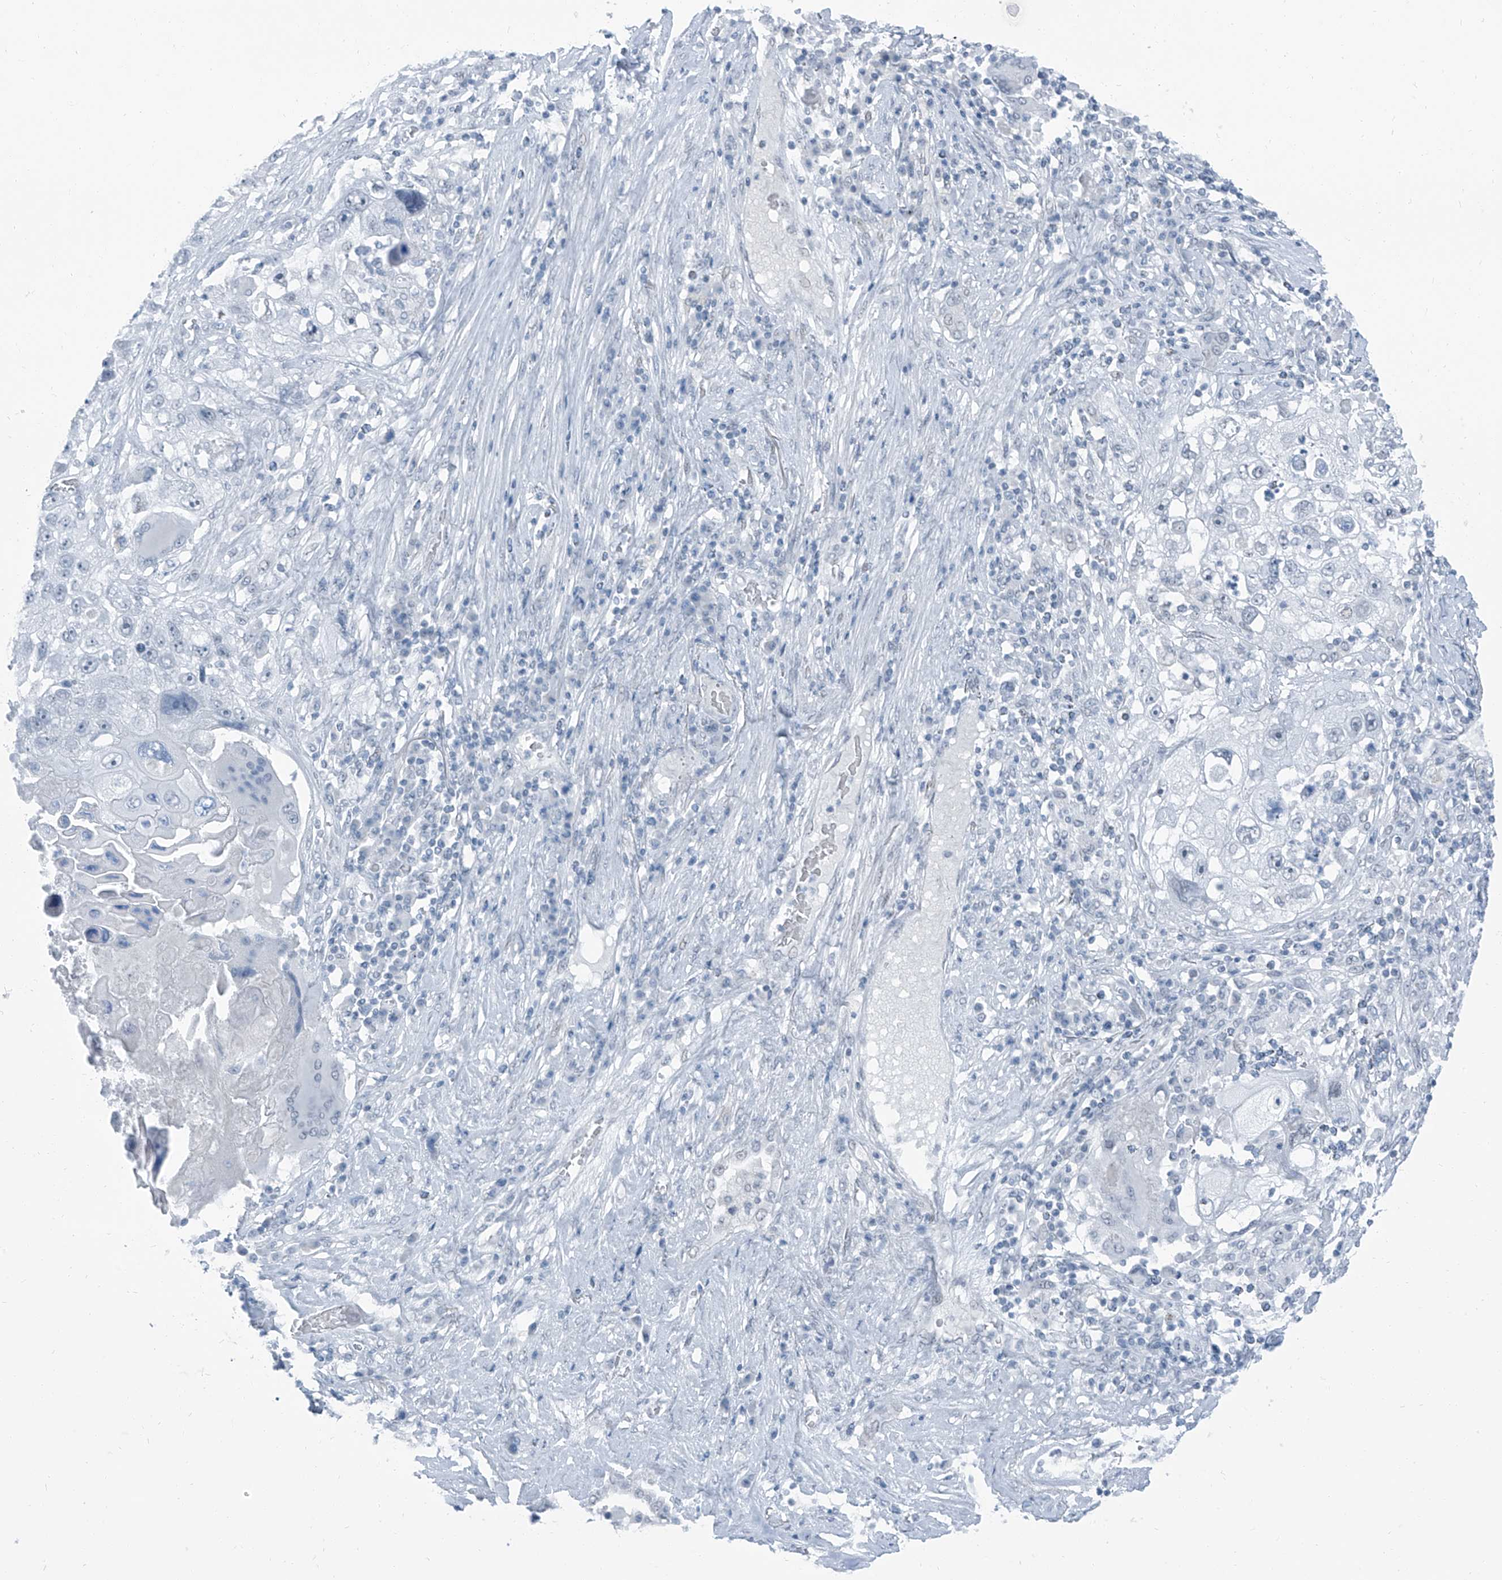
{"staining": {"intensity": "negative", "quantity": "none", "location": "none"}, "tissue": "lung cancer", "cell_type": "Tumor cells", "image_type": "cancer", "snomed": [{"axis": "morphology", "description": "Squamous cell carcinoma, NOS"}, {"axis": "topography", "description": "Lung"}], "caption": "An image of human squamous cell carcinoma (lung) is negative for staining in tumor cells.", "gene": "RGN", "patient": {"sex": "male", "age": 61}}